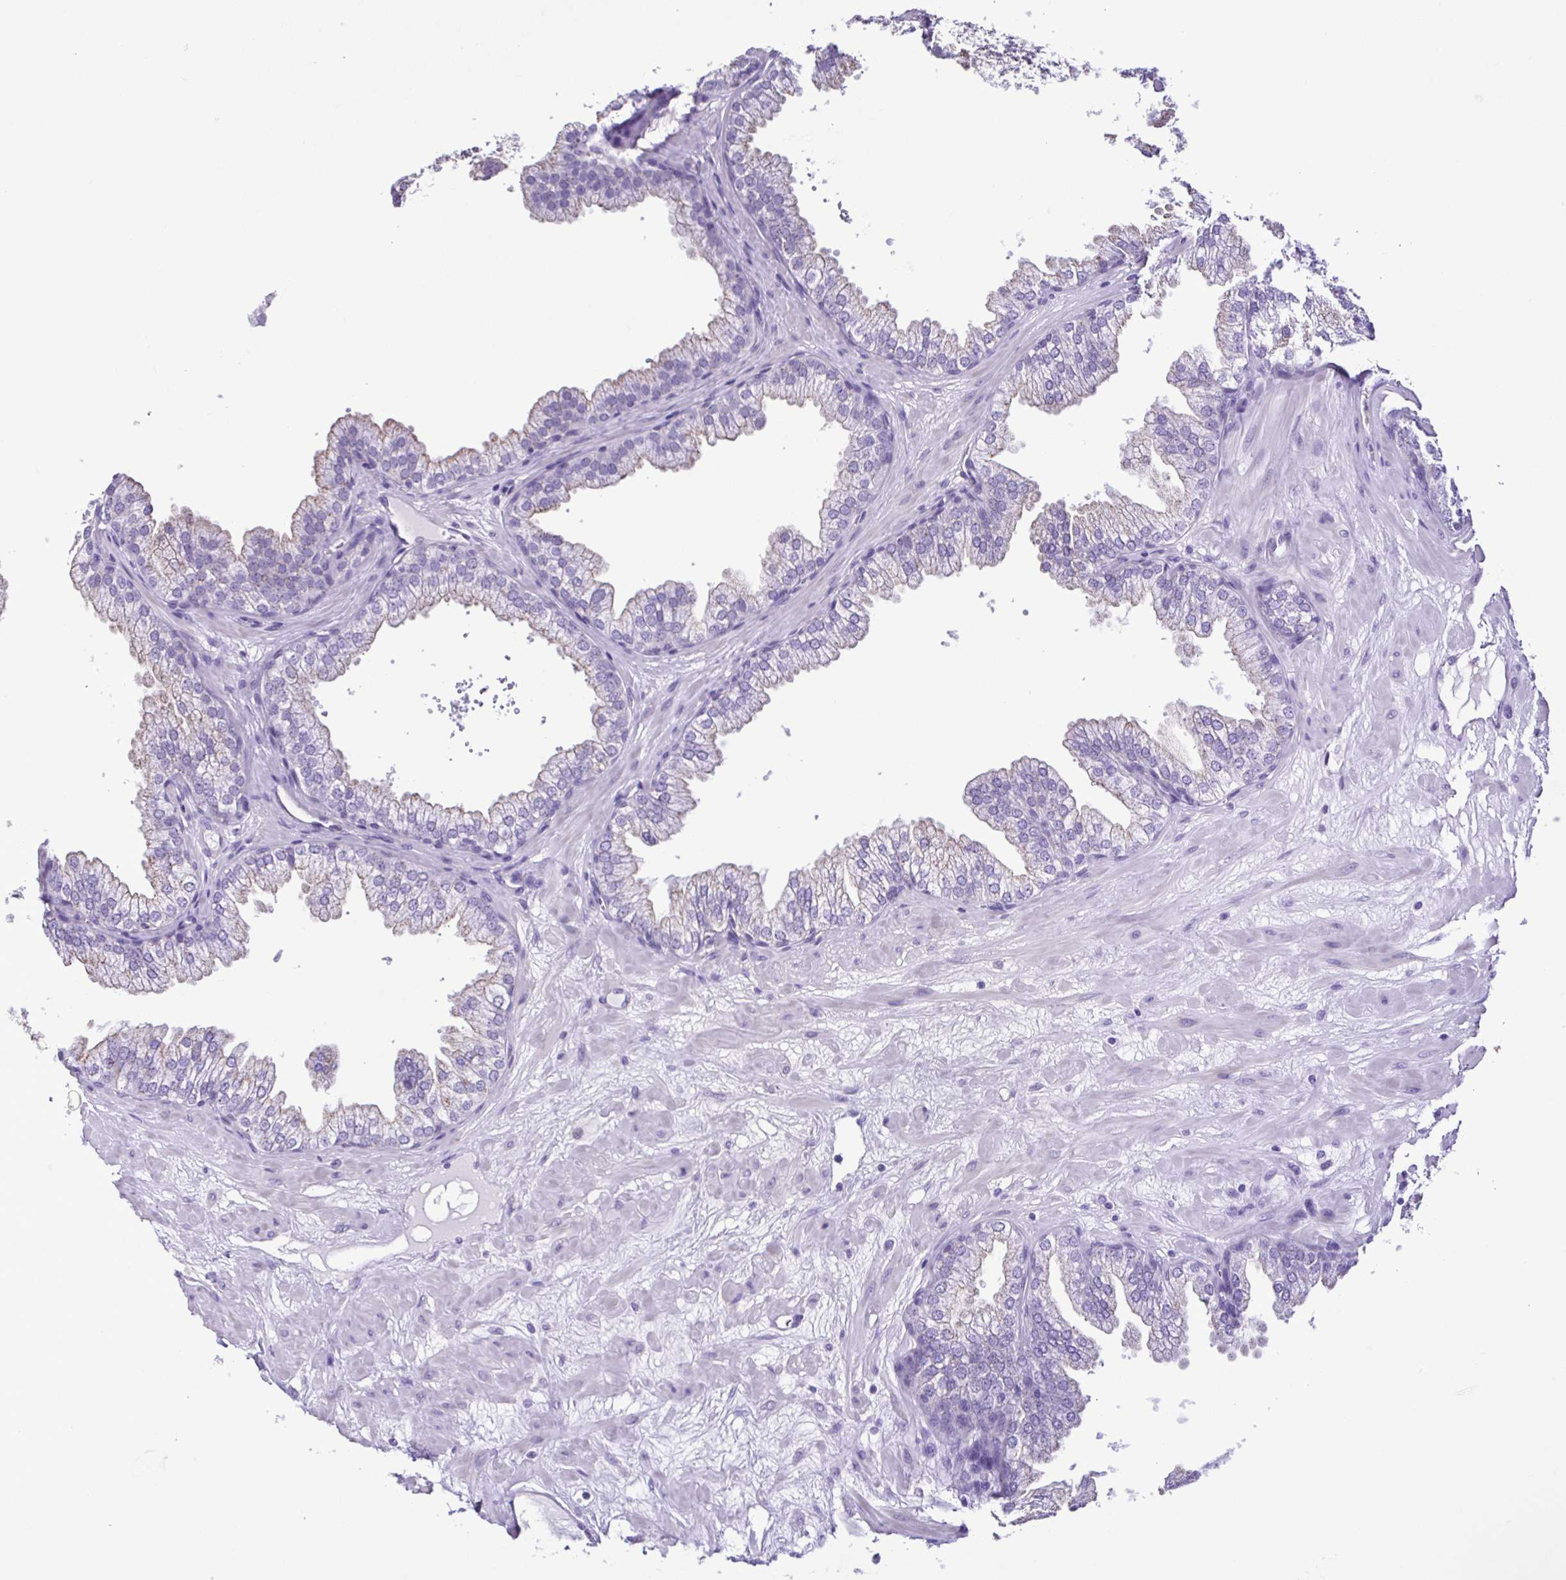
{"staining": {"intensity": "negative", "quantity": "none", "location": "none"}, "tissue": "prostate", "cell_type": "Glandular cells", "image_type": "normal", "snomed": [{"axis": "morphology", "description": "Normal tissue, NOS"}, {"axis": "topography", "description": "Prostate"}], "caption": "Immunohistochemical staining of unremarkable human prostate shows no significant staining in glandular cells.", "gene": "CBY2", "patient": {"sex": "male", "age": 37}}